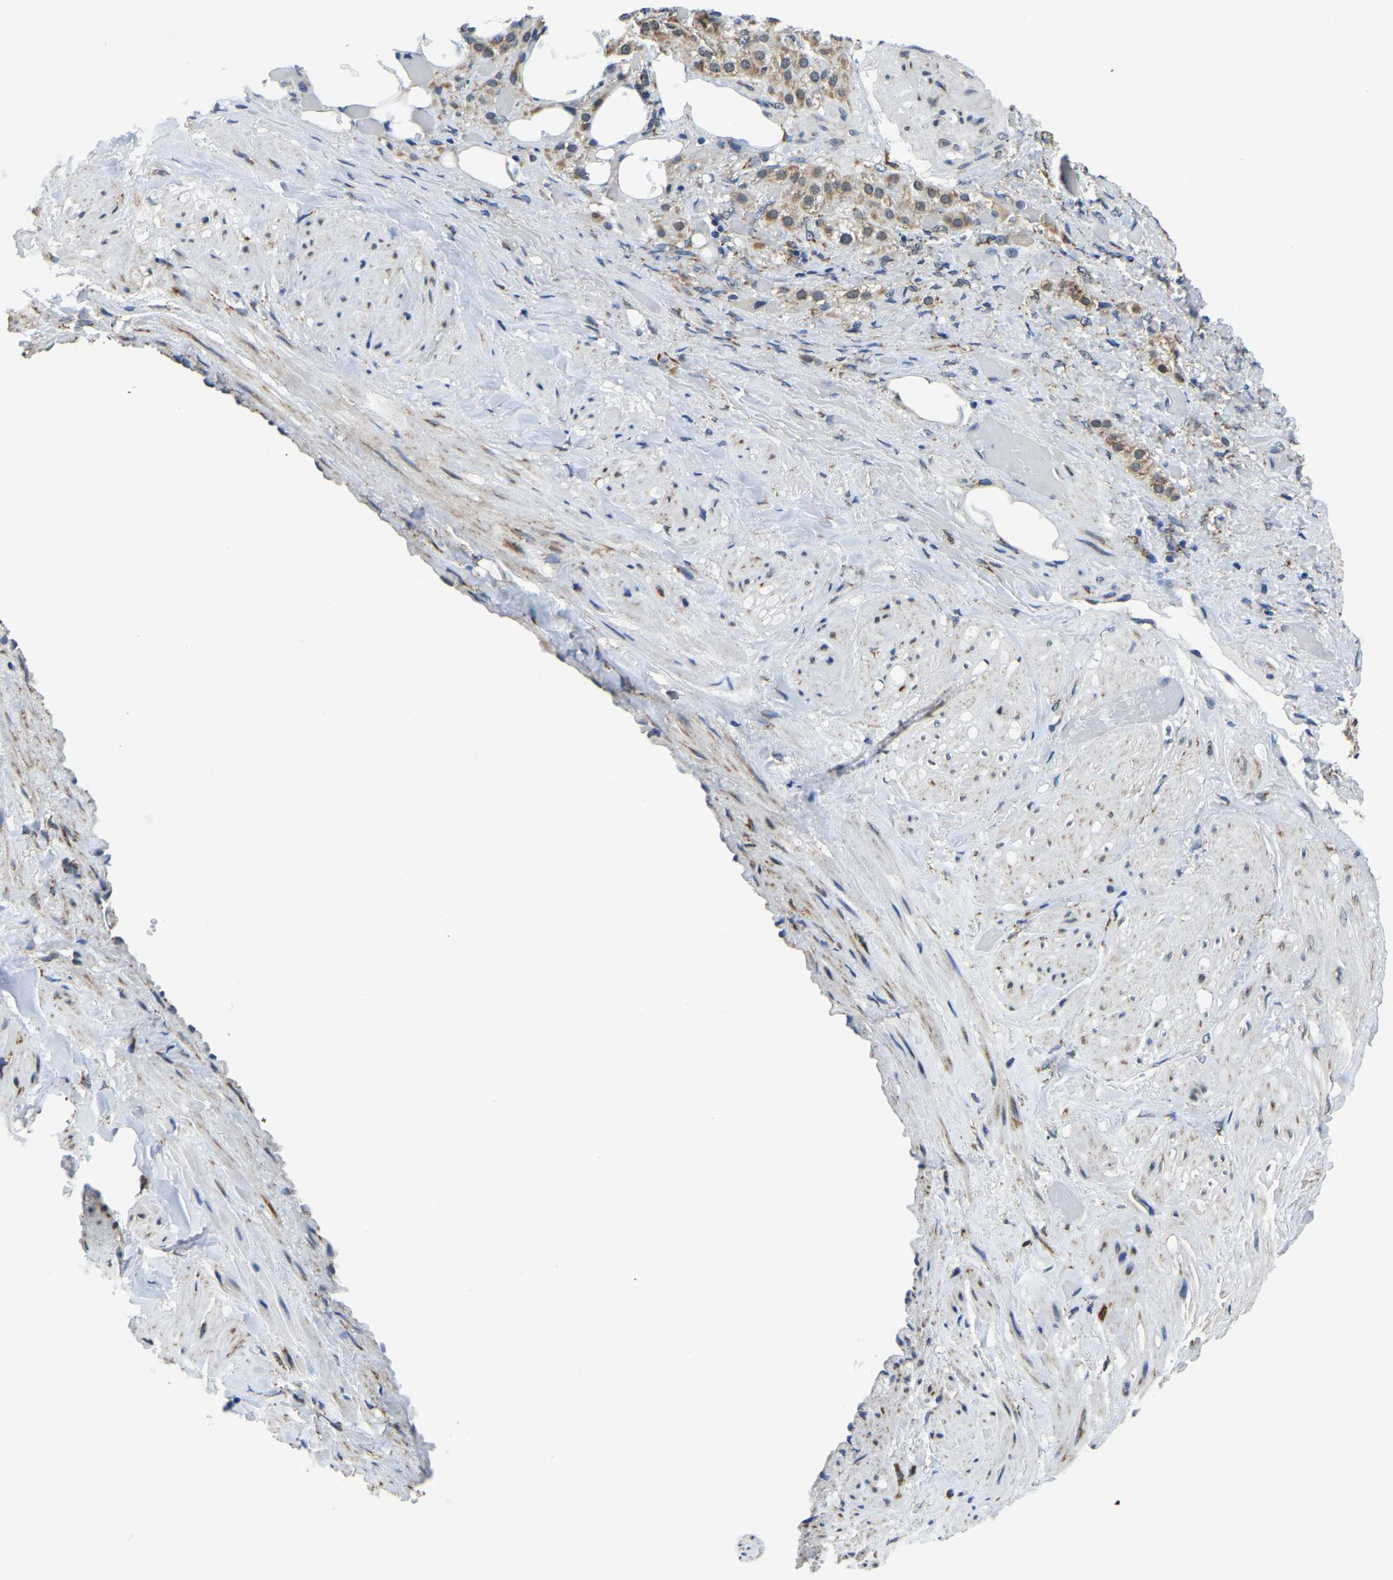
{"staining": {"intensity": "moderate", "quantity": ">75%", "location": "cytoplasmic/membranous,nuclear"}, "tissue": "adrenal gland", "cell_type": "Glandular cells", "image_type": "normal", "snomed": [{"axis": "morphology", "description": "Normal tissue, NOS"}, {"axis": "topography", "description": "Adrenal gland"}], "caption": "Immunohistochemical staining of unremarkable human adrenal gland shows moderate cytoplasmic/membranous,nuclear protein positivity in about >75% of glandular cells. Using DAB (3,3'-diaminobenzidine) (brown) and hematoxylin (blue) stains, captured at high magnification using brightfield microscopy.", "gene": "BNIP3L", "patient": {"sex": "female", "age": 59}}